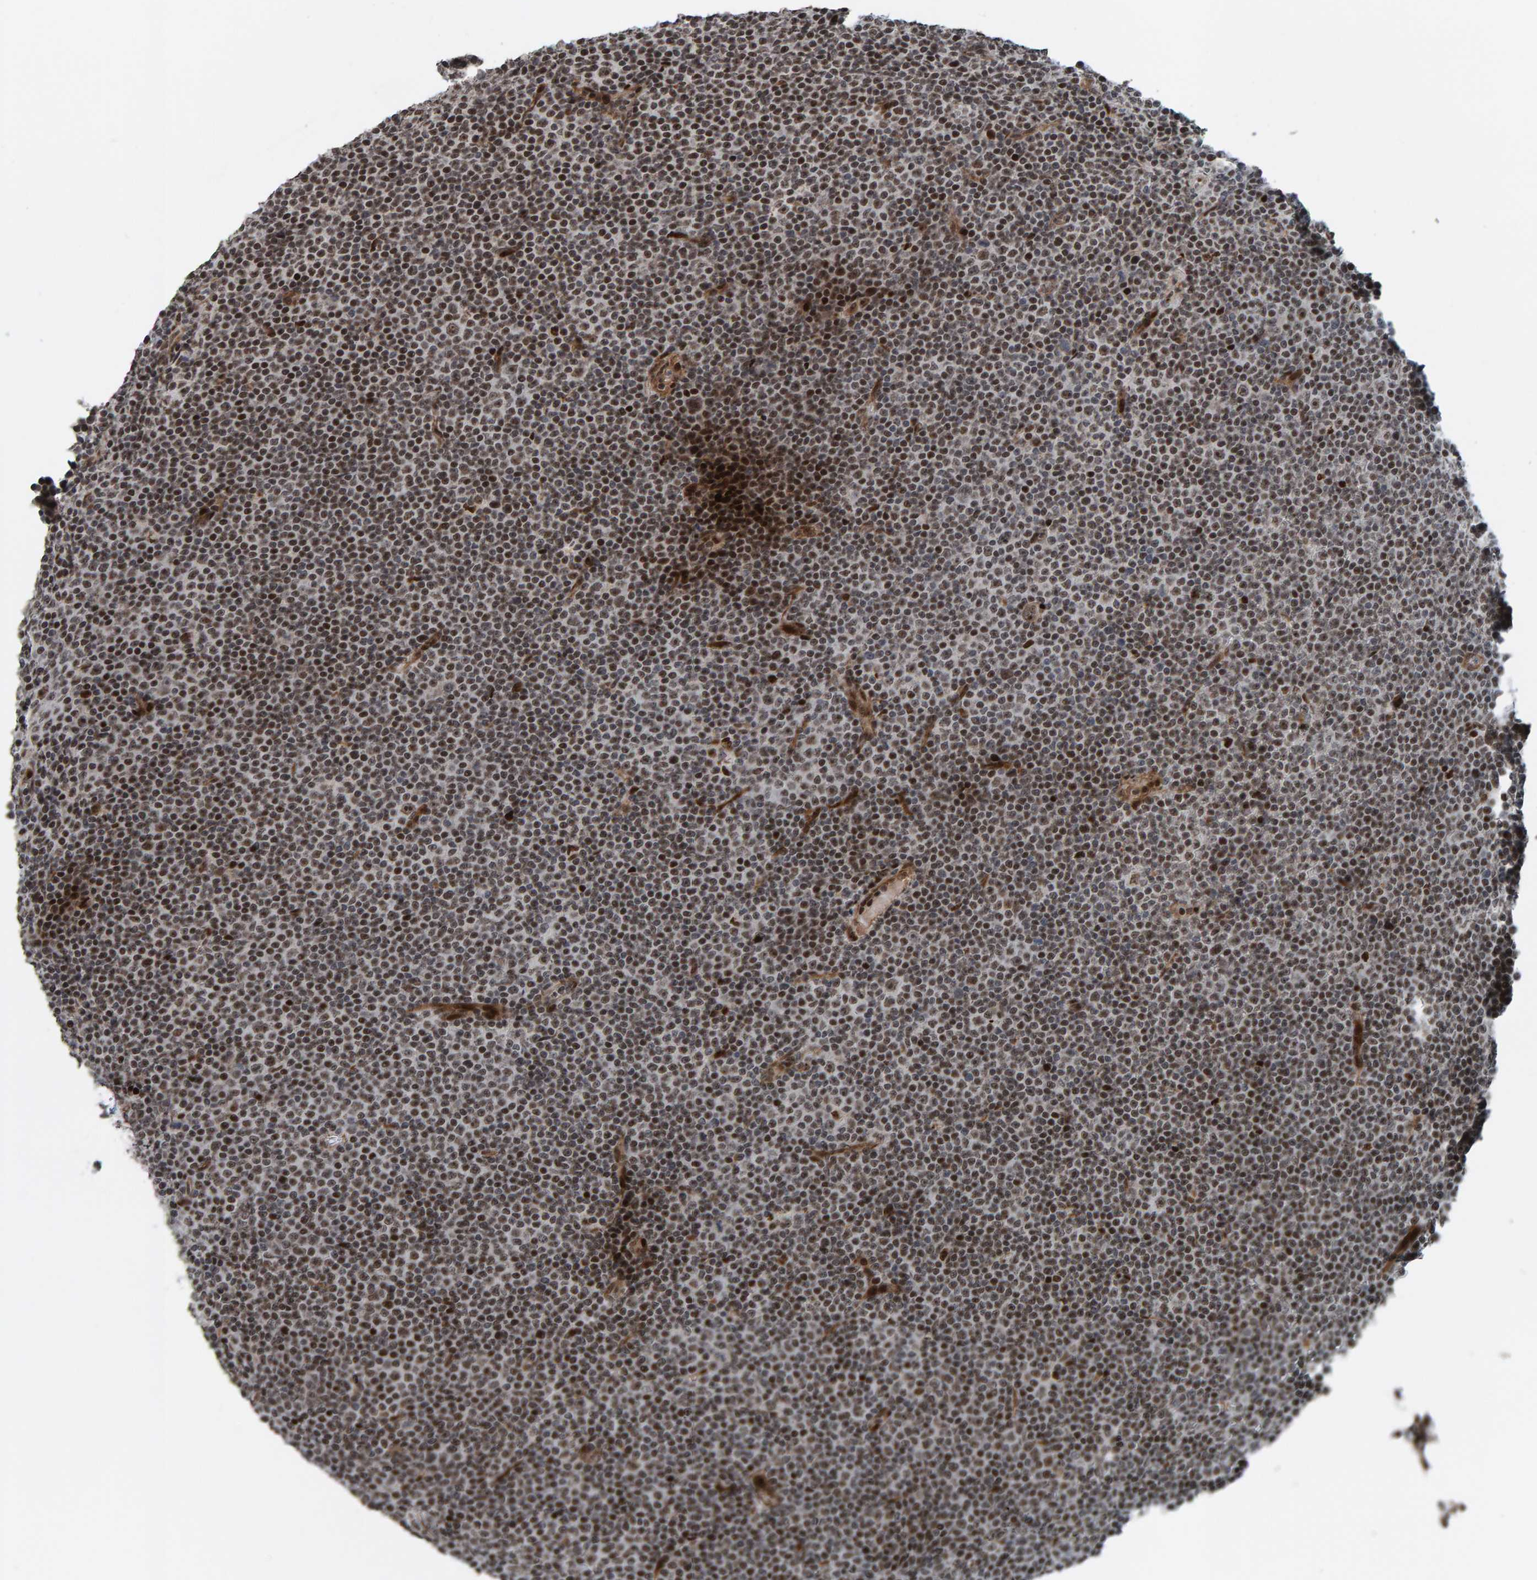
{"staining": {"intensity": "moderate", "quantity": ">75%", "location": "nuclear"}, "tissue": "lymphoma", "cell_type": "Tumor cells", "image_type": "cancer", "snomed": [{"axis": "morphology", "description": "Malignant lymphoma, non-Hodgkin's type, Low grade"}, {"axis": "topography", "description": "Lymph node"}], "caption": "Immunohistochemical staining of human lymphoma reveals moderate nuclear protein staining in approximately >75% of tumor cells. (DAB (3,3'-diaminobenzidine) = brown stain, brightfield microscopy at high magnification).", "gene": "ZNF366", "patient": {"sex": "female", "age": 67}}